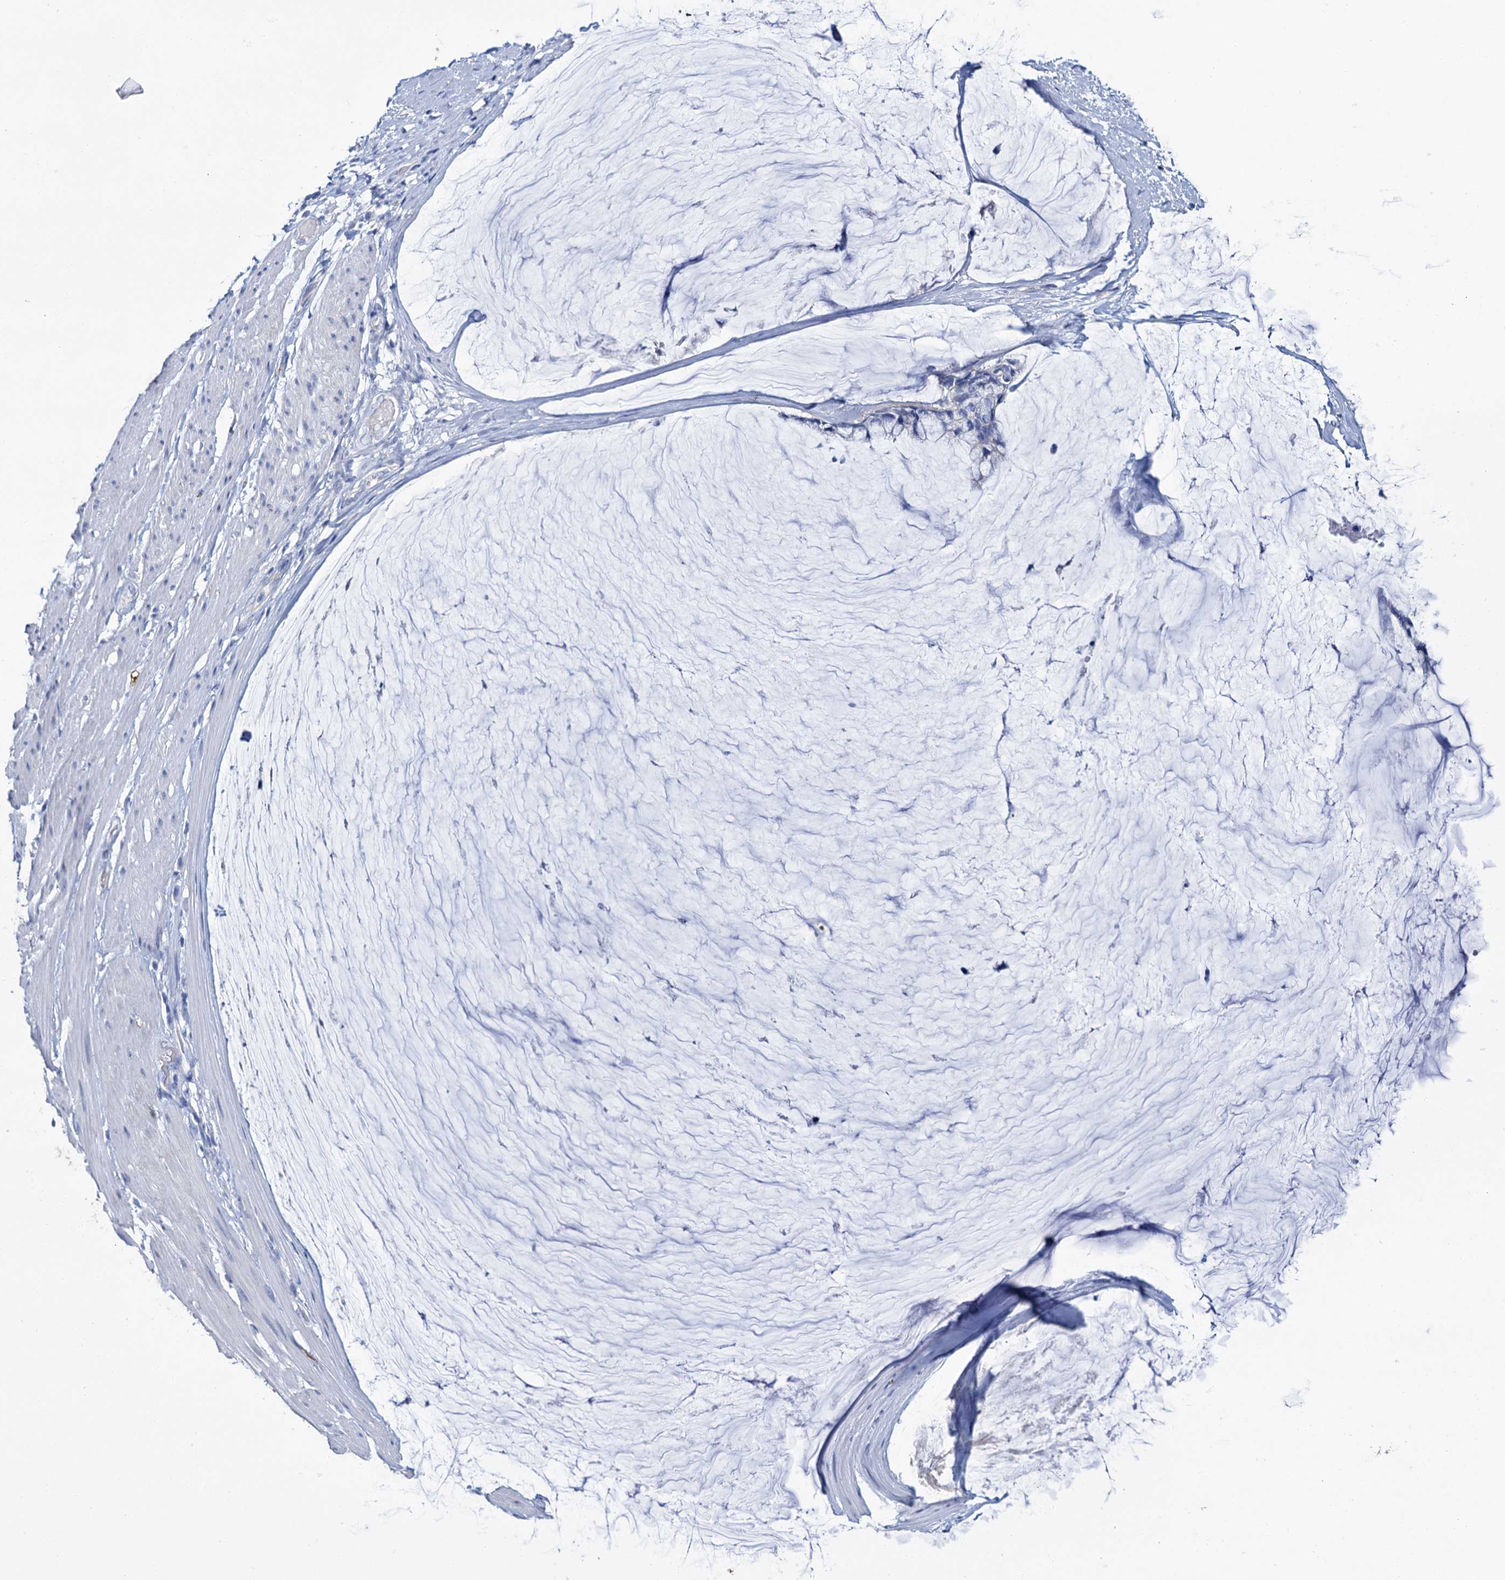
{"staining": {"intensity": "negative", "quantity": "none", "location": "none"}, "tissue": "ovarian cancer", "cell_type": "Tumor cells", "image_type": "cancer", "snomed": [{"axis": "morphology", "description": "Cystadenocarcinoma, mucinous, NOS"}, {"axis": "topography", "description": "Ovary"}], "caption": "Ovarian mucinous cystadenocarcinoma was stained to show a protein in brown. There is no significant staining in tumor cells.", "gene": "SNCB", "patient": {"sex": "female", "age": 39}}